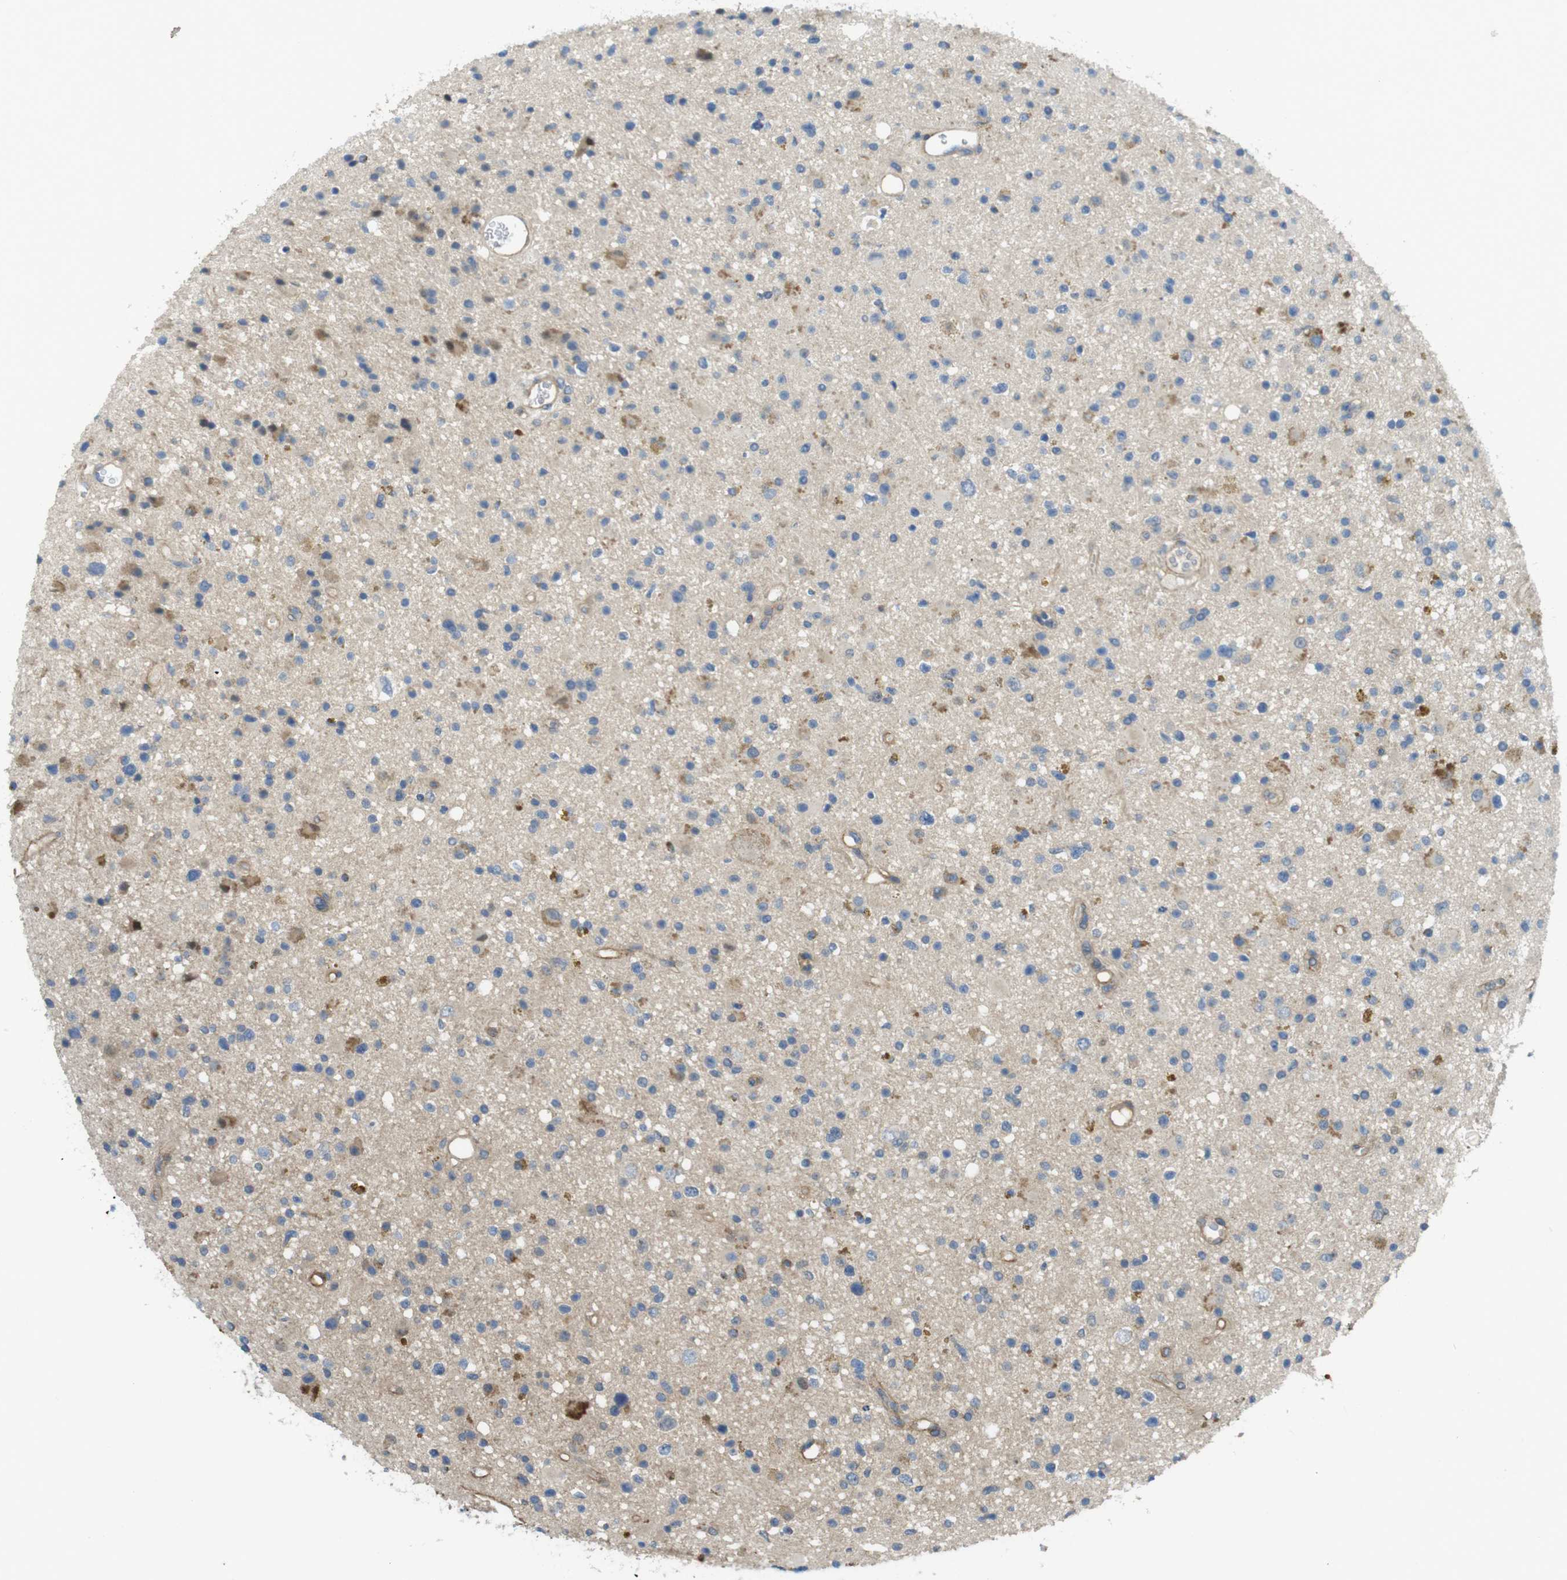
{"staining": {"intensity": "moderate", "quantity": "<25%", "location": "cytoplasmic/membranous"}, "tissue": "glioma", "cell_type": "Tumor cells", "image_type": "cancer", "snomed": [{"axis": "morphology", "description": "Glioma, malignant, High grade"}, {"axis": "topography", "description": "Brain"}], "caption": "Glioma was stained to show a protein in brown. There is low levels of moderate cytoplasmic/membranous expression in approximately <25% of tumor cells.", "gene": "ABHD15", "patient": {"sex": "male", "age": 33}}